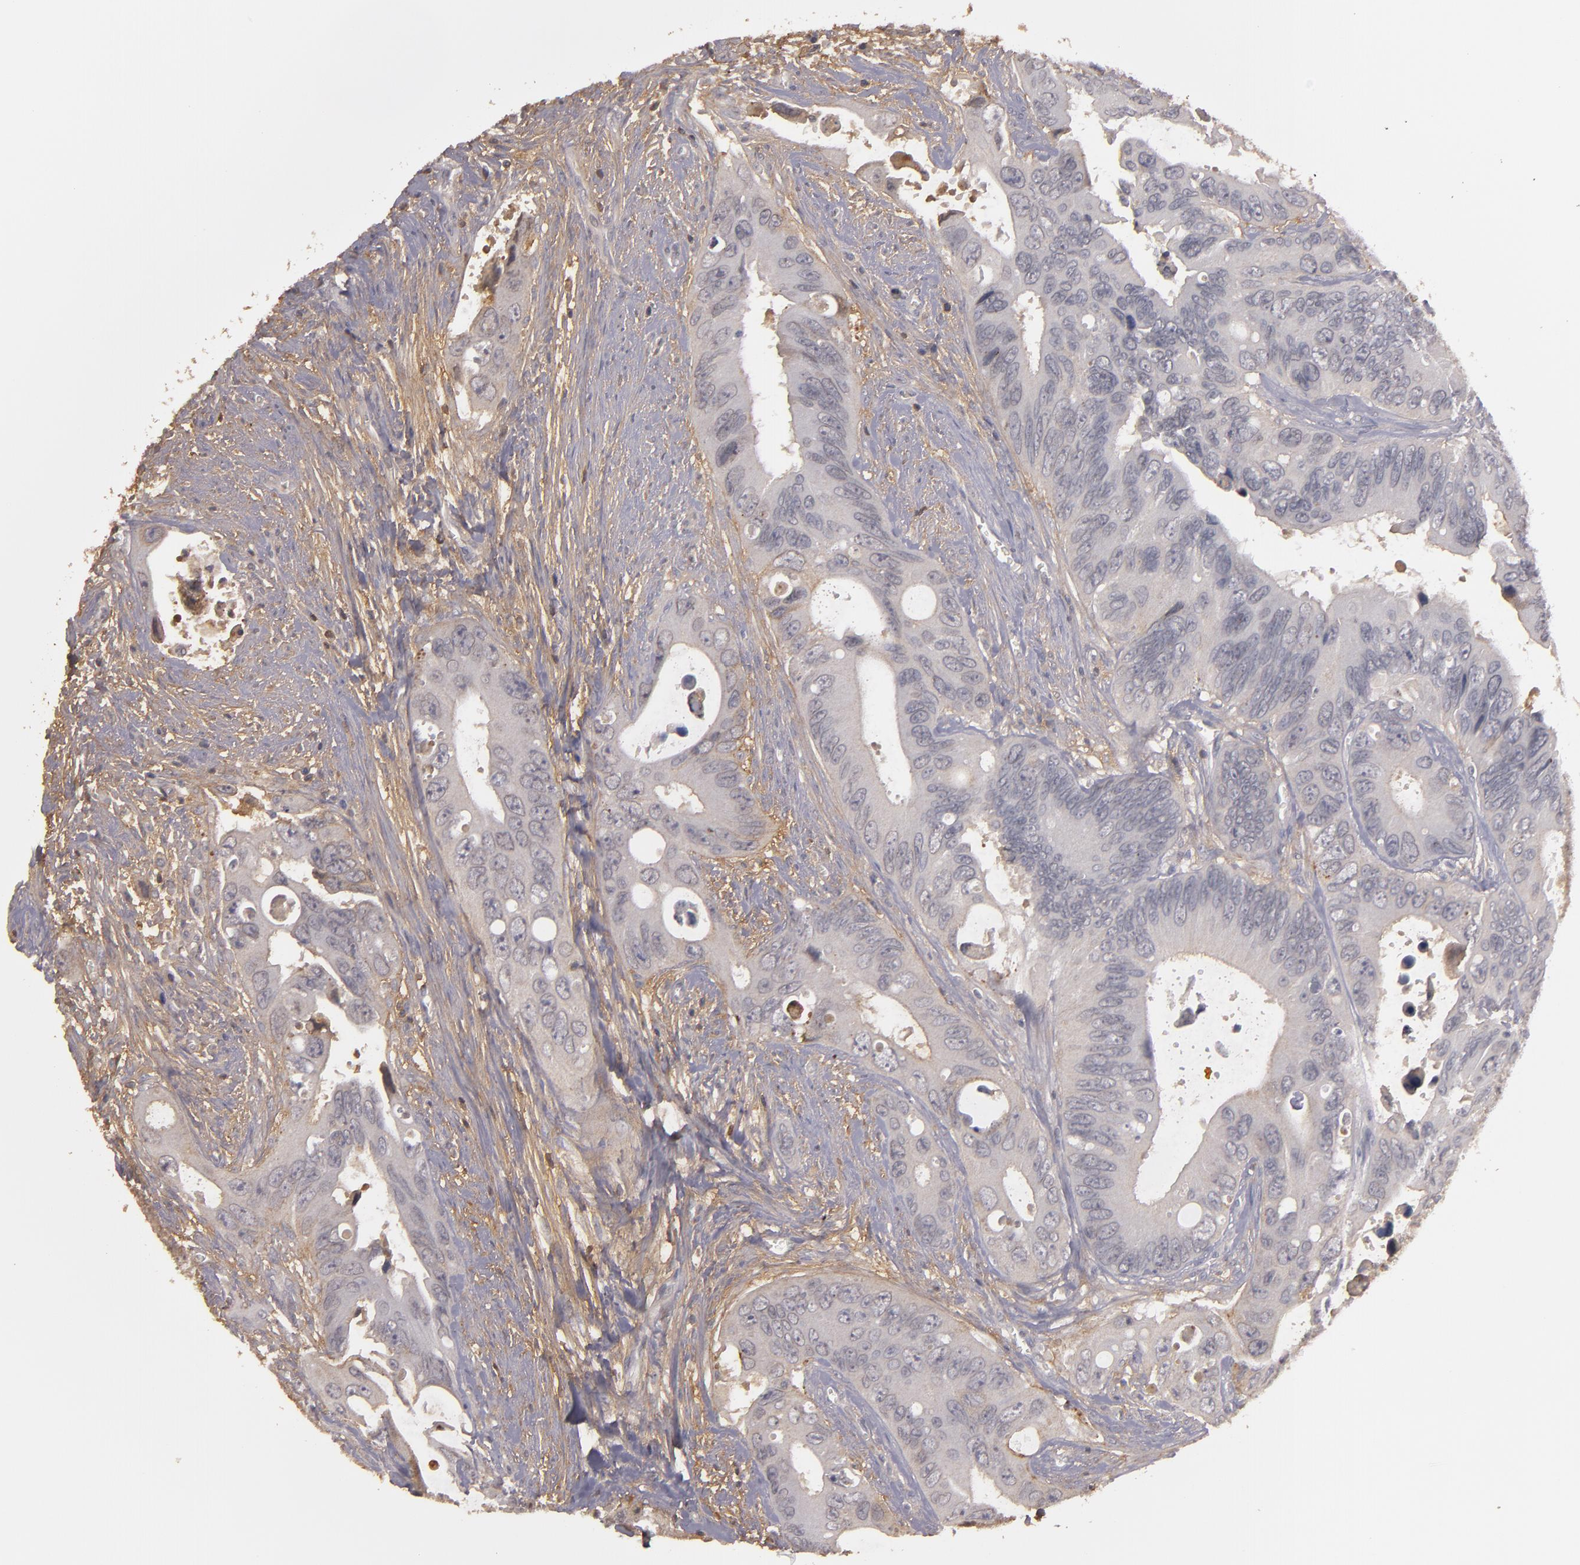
{"staining": {"intensity": "negative", "quantity": "none", "location": "none"}, "tissue": "colorectal cancer", "cell_type": "Tumor cells", "image_type": "cancer", "snomed": [{"axis": "morphology", "description": "Adenocarcinoma, NOS"}, {"axis": "topography", "description": "Rectum"}], "caption": "This is a micrograph of immunohistochemistry (IHC) staining of colorectal cancer, which shows no expression in tumor cells. (Brightfield microscopy of DAB (3,3'-diaminobenzidine) IHC at high magnification).", "gene": "MBL2", "patient": {"sex": "male", "age": 70}}